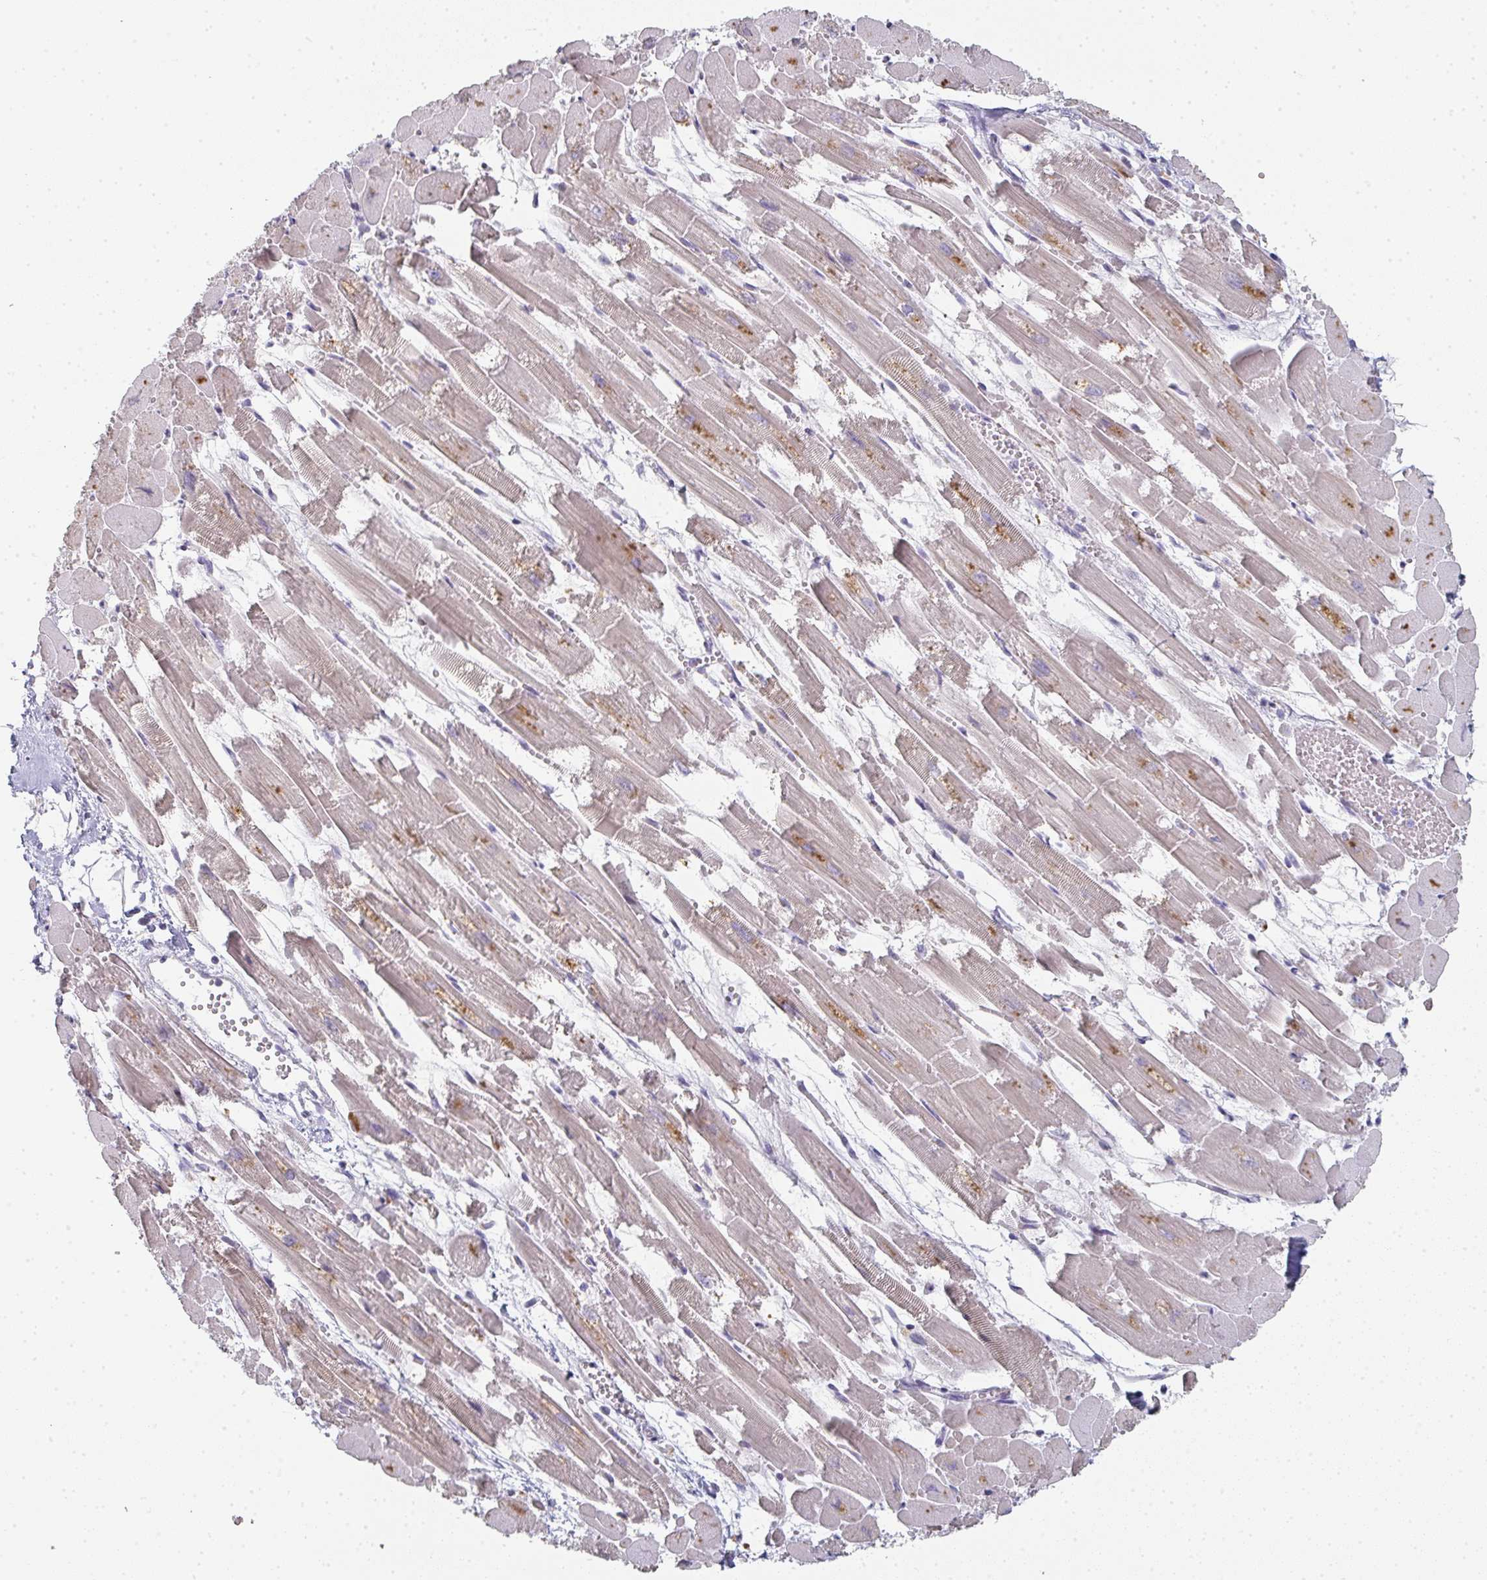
{"staining": {"intensity": "moderate", "quantity": "25%-75%", "location": "cytoplasmic/membranous"}, "tissue": "heart muscle", "cell_type": "Cardiomyocytes", "image_type": "normal", "snomed": [{"axis": "morphology", "description": "Normal tissue, NOS"}, {"axis": "topography", "description": "Heart"}], "caption": "Protein staining of unremarkable heart muscle displays moderate cytoplasmic/membranous expression in approximately 25%-75% of cardiomyocytes.", "gene": "A1CF", "patient": {"sex": "female", "age": 52}}